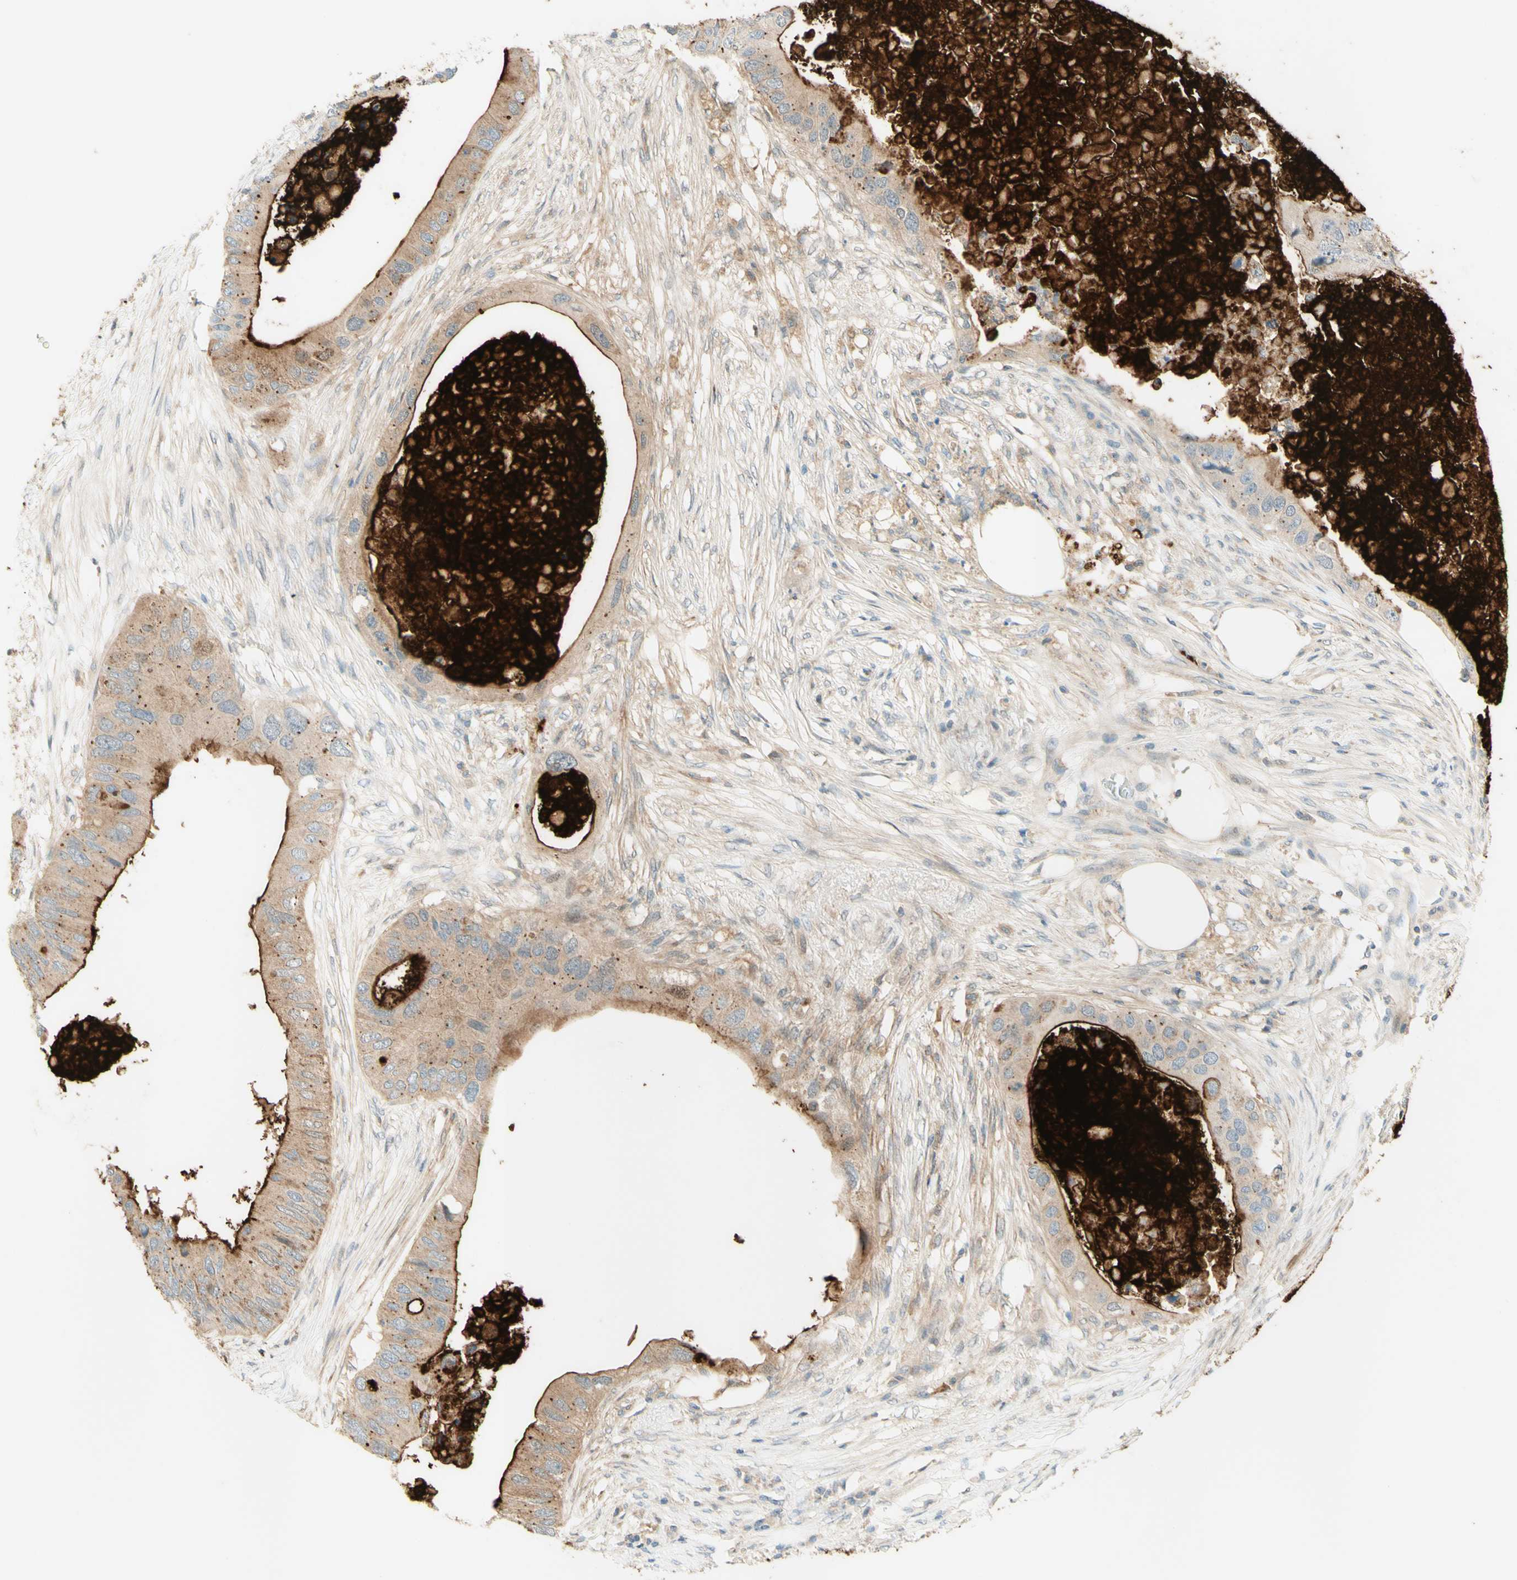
{"staining": {"intensity": "strong", "quantity": "25%-75%", "location": "cytoplasmic/membranous"}, "tissue": "colorectal cancer", "cell_type": "Tumor cells", "image_type": "cancer", "snomed": [{"axis": "morphology", "description": "Adenocarcinoma, NOS"}, {"axis": "topography", "description": "Colon"}], "caption": "Protein analysis of colorectal cancer (adenocarcinoma) tissue exhibits strong cytoplasmic/membranous expression in approximately 25%-75% of tumor cells.", "gene": "PROM1", "patient": {"sex": "male", "age": 71}}